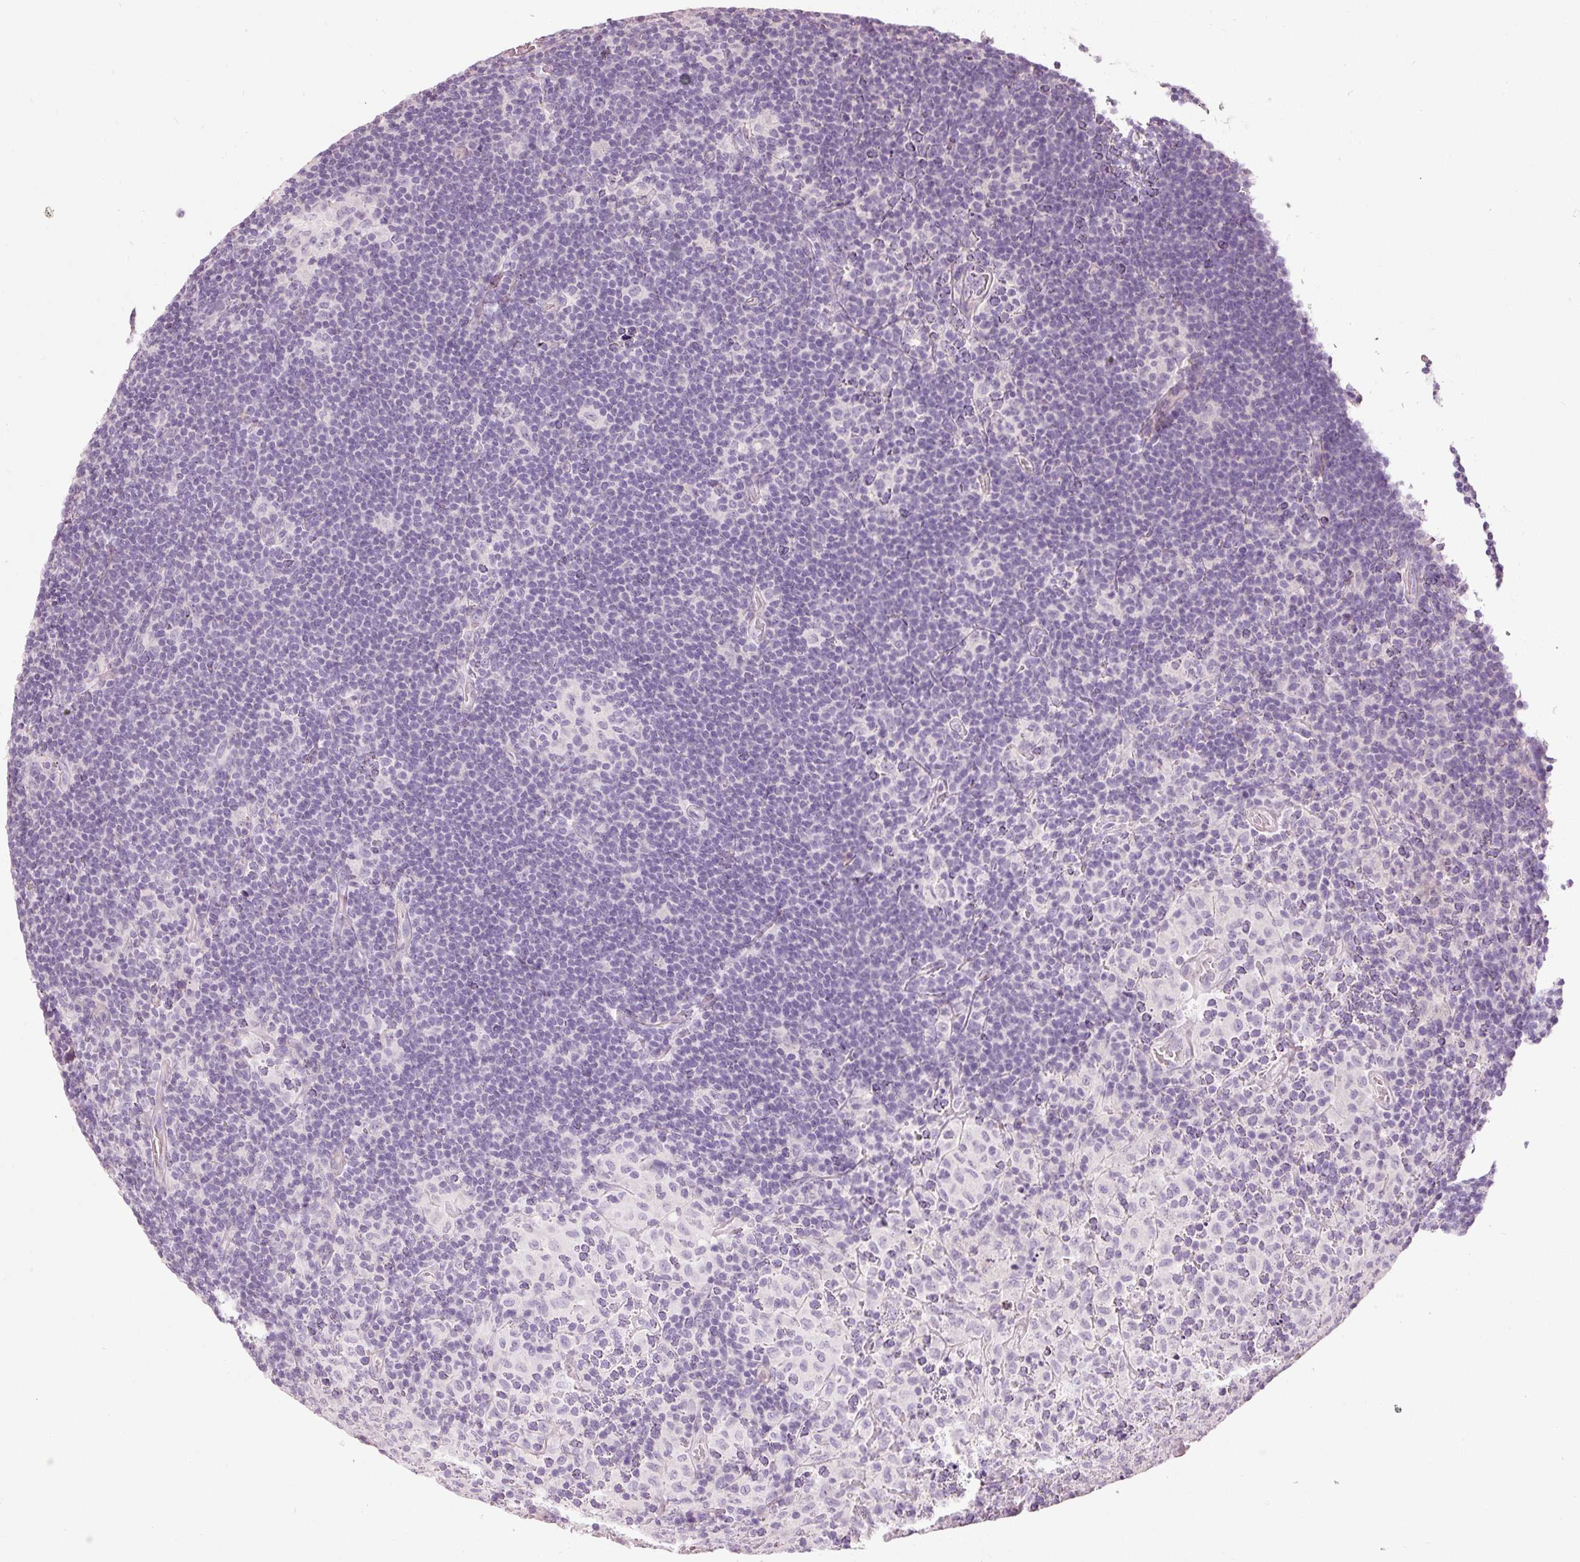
{"staining": {"intensity": "negative", "quantity": "none", "location": "none"}, "tissue": "lymphoma", "cell_type": "Tumor cells", "image_type": "cancer", "snomed": [{"axis": "morphology", "description": "Hodgkin's disease, NOS"}, {"axis": "topography", "description": "Lymph node"}], "caption": "High magnification brightfield microscopy of Hodgkin's disease stained with DAB (3,3'-diaminobenzidine) (brown) and counterstained with hematoxylin (blue): tumor cells show no significant positivity. Nuclei are stained in blue.", "gene": "MUC5AC", "patient": {"sex": "female", "age": 57}}